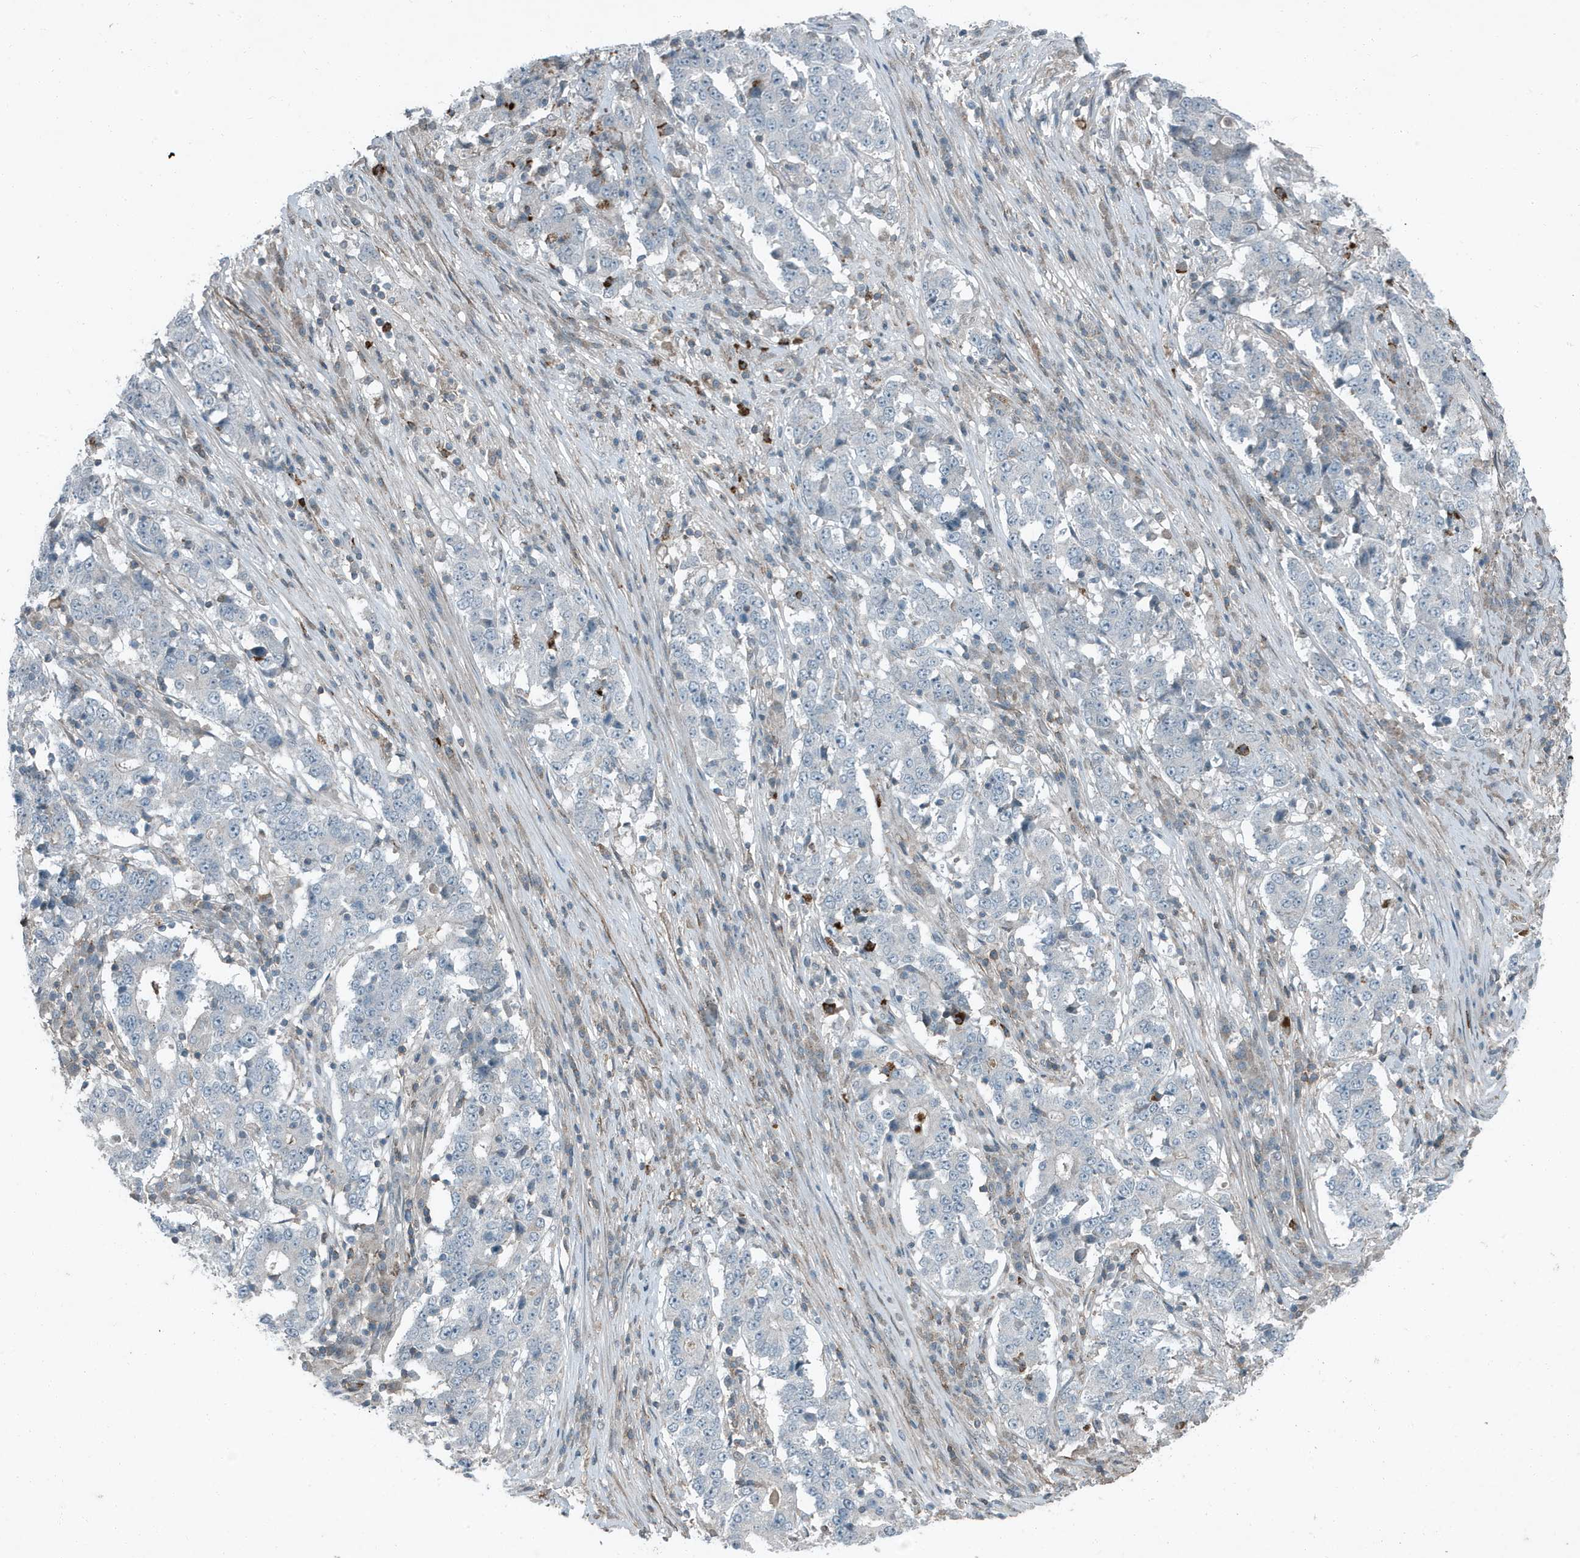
{"staining": {"intensity": "negative", "quantity": "none", "location": "none"}, "tissue": "stomach cancer", "cell_type": "Tumor cells", "image_type": "cancer", "snomed": [{"axis": "morphology", "description": "Adenocarcinoma, NOS"}, {"axis": "topography", "description": "Stomach"}], "caption": "DAB (3,3'-diaminobenzidine) immunohistochemical staining of stomach adenocarcinoma displays no significant positivity in tumor cells.", "gene": "DAPP1", "patient": {"sex": "male", "age": 59}}